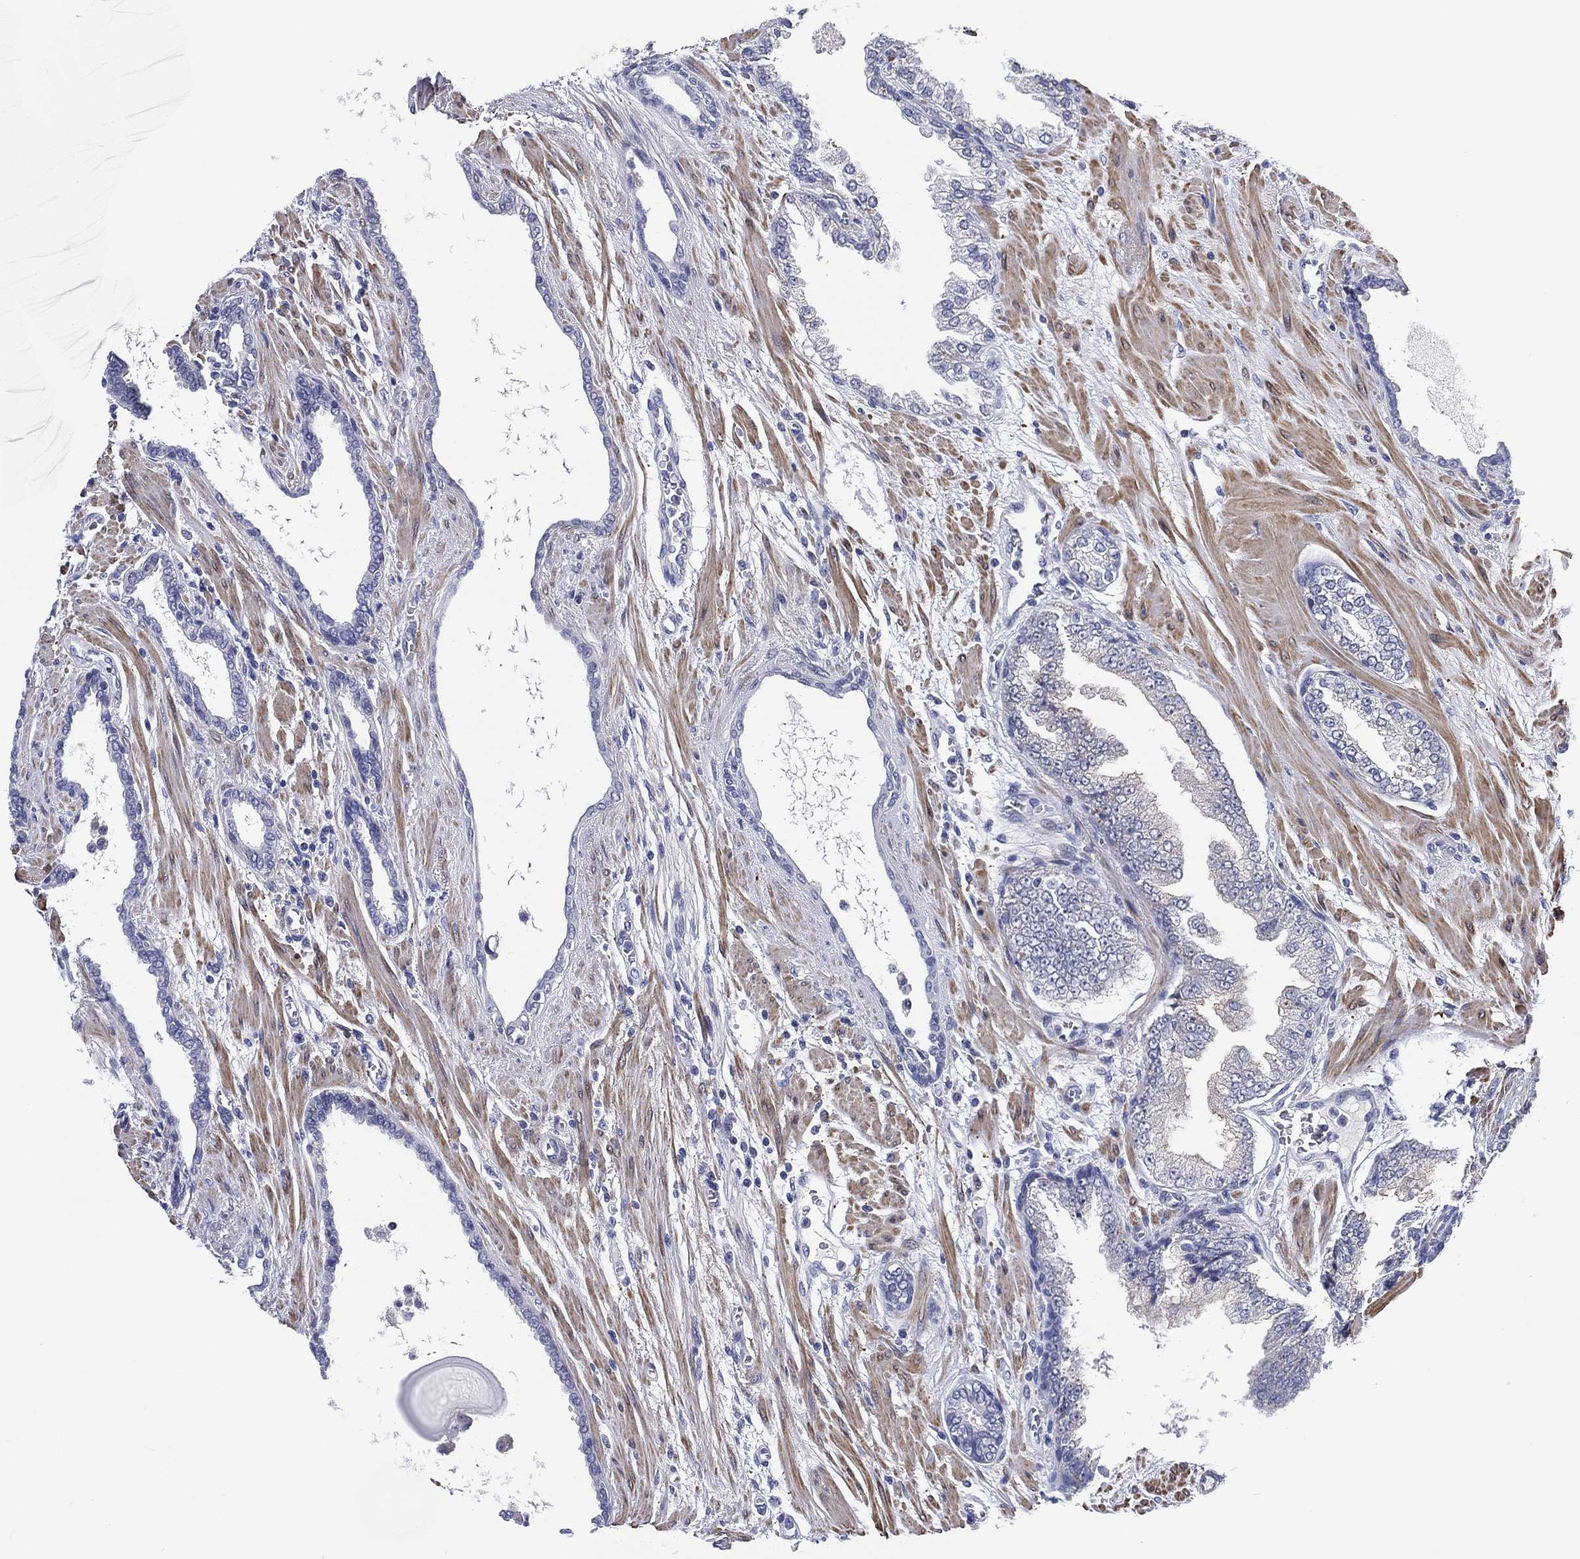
{"staining": {"intensity": "negative", "quantity": "none", "location": "none"}, "tissue": "prostate cancer", "cell_type": "Tumor cells", "image_type": "cancer", "snomed": [{"axis": "morphology", "description": "Adenocarcinoma, Low grade"}, {"axis": "topography", "description": "Prostate"}], "caption": "Immunohistochemical staining of prostate cancer (low-grade adenocarcinoma) shows no significant staining in tumor cells.", "gene": "CLIP3", "patient": {"sex": "male", "age": 69}}